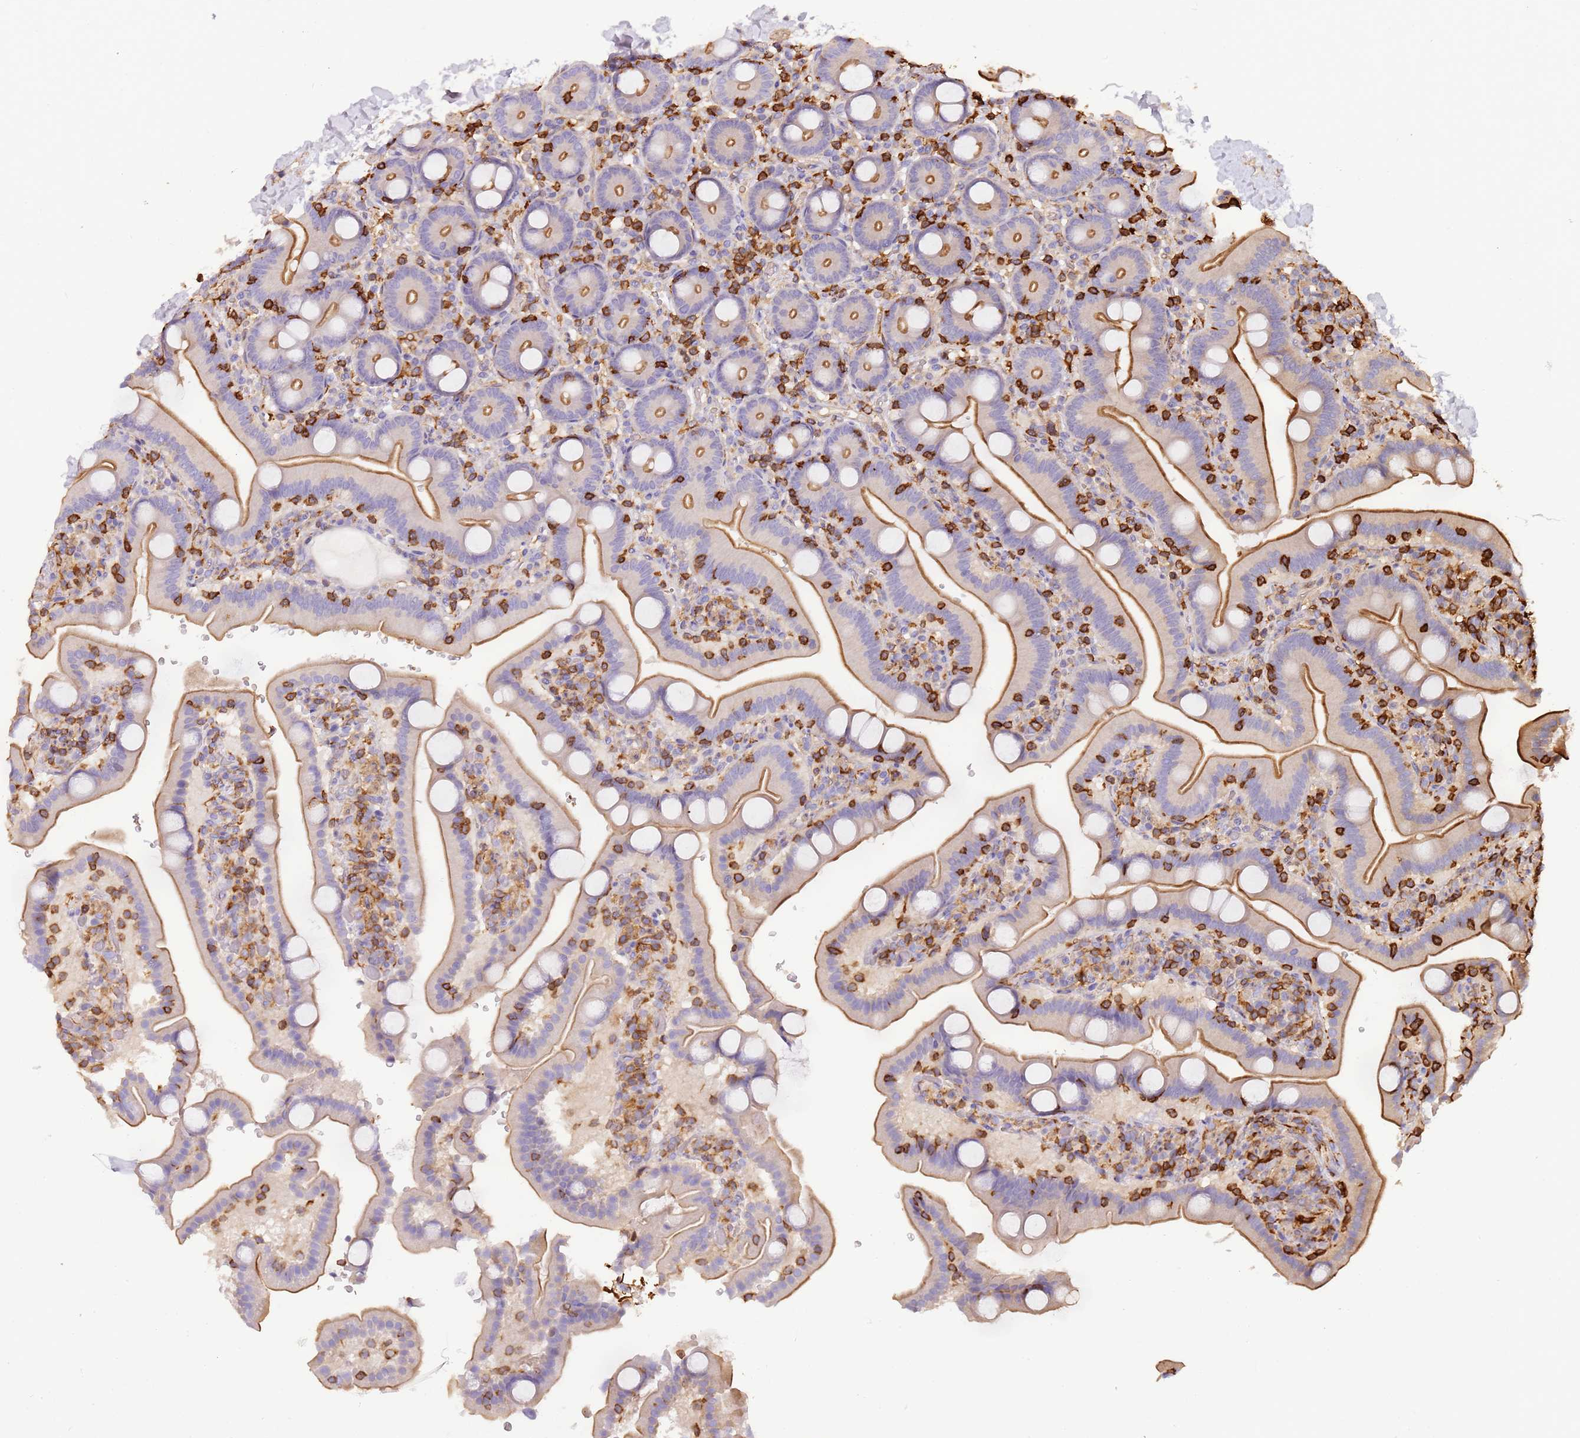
{"staining": {"intensity": "strong", "quantity": "25%-75%", "location": "cytoplasmic/membranous"}, "tissue": "duodenum", "cell_type": "Glandular cells", "image_type": "normal", "snomed": [{"axis": "morphology", "description": "Normal tissue, NOS"}, {"axis": "topography", "description": "Duodenum"}], "caption": "The immunohistochemical stain highlights strong cytoplasmic/membranous positivity in glandular cells of unremarkable duodenum. Nuclei are stained in blue.", "gene": "OR6P1", "patient": {"sex": "male", "age": 55}}